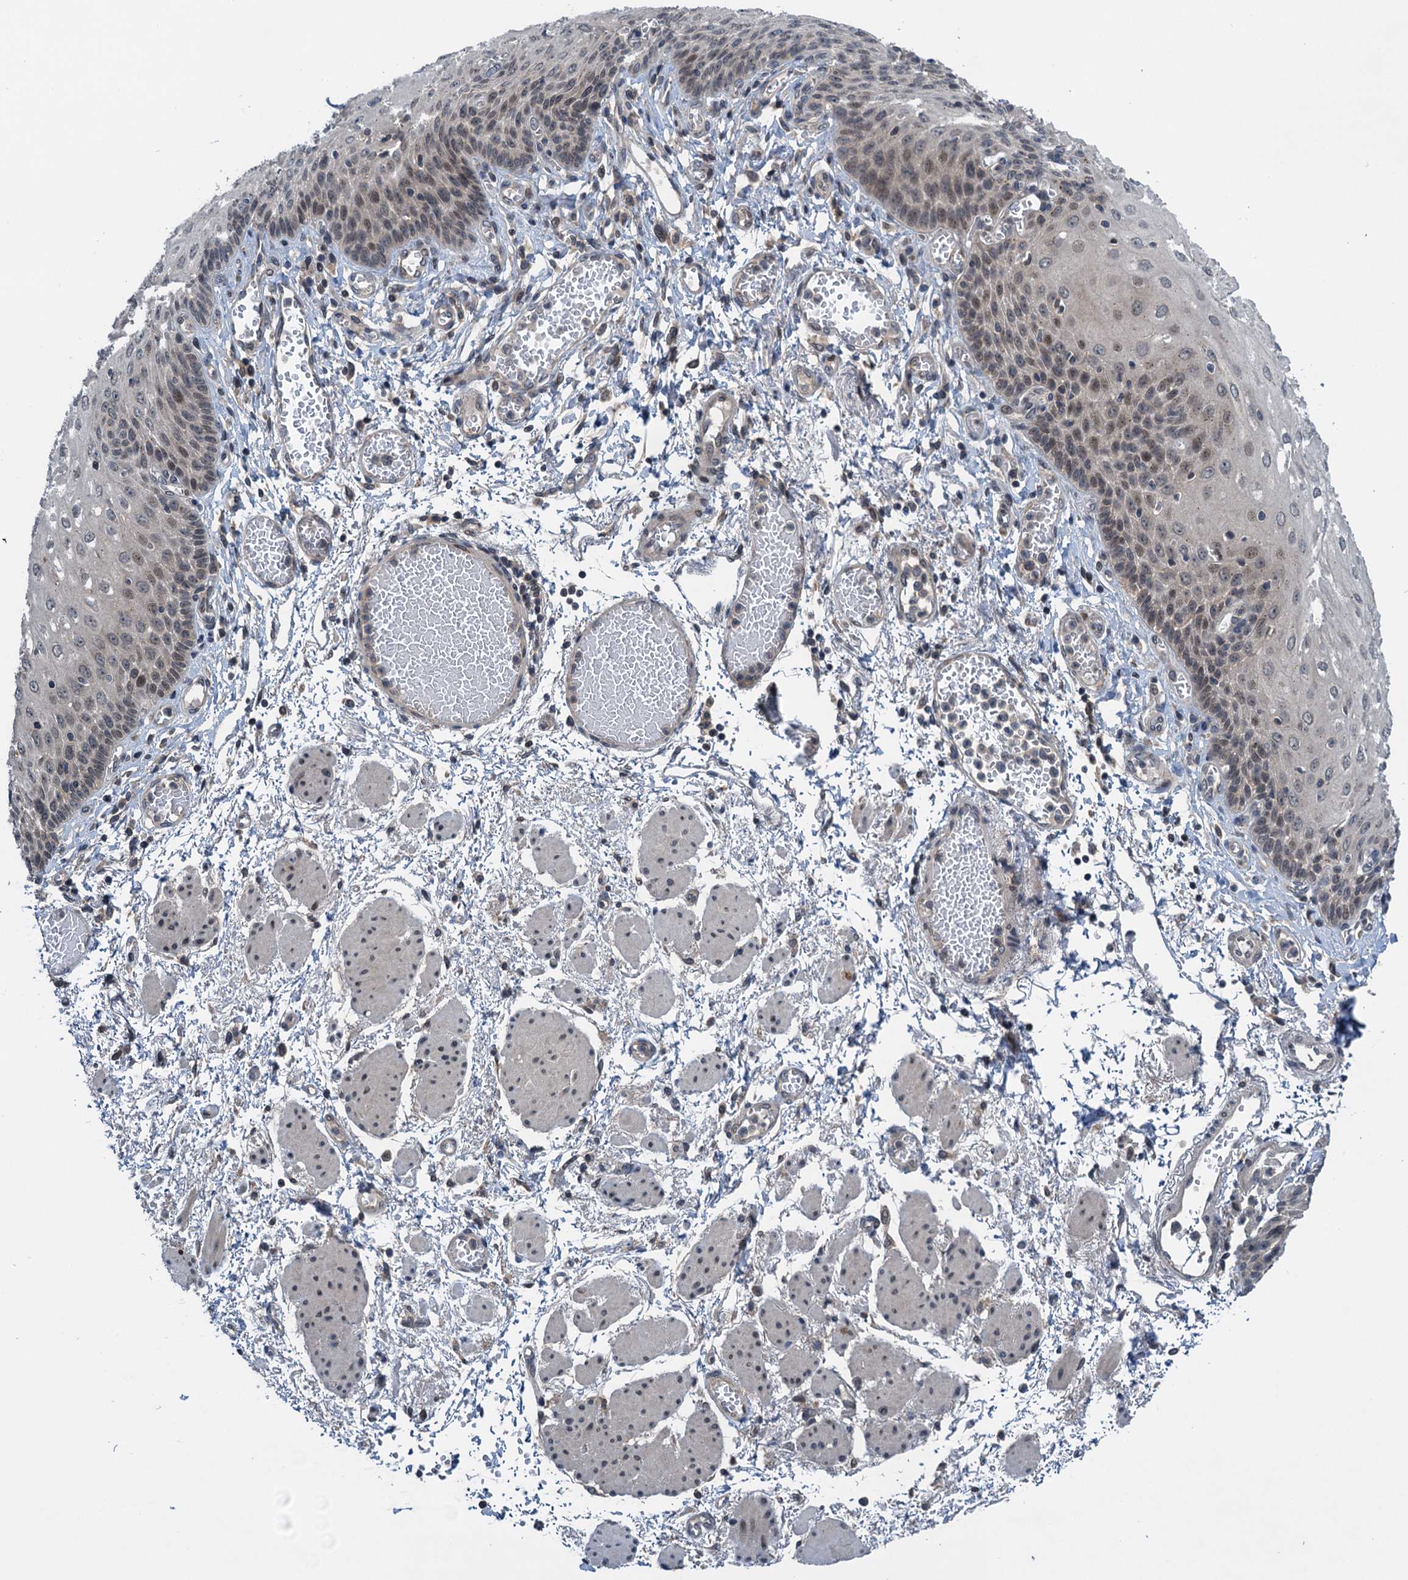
{"staining": {"intensity": "weak", "quantity": "25%-75%", "location": "nuclear"}, "tissue": "esophagus", "cell_type": "Squamous epithelial cells", "image_type": "normal", "snomed": [{"axis": "morphology", "description": "Normal tissue, NOS"}, {"axis": "topography", "description": "Esophagus"}], "caption": "Approximately 25%-75% of squamous epithelial cells in benign esophagus demonstrate weak nuclear protein staining as visualized by brown immunohistochemical staining.", "gene": "RNF165", "patient": {"sex": "male", "age": 81}}